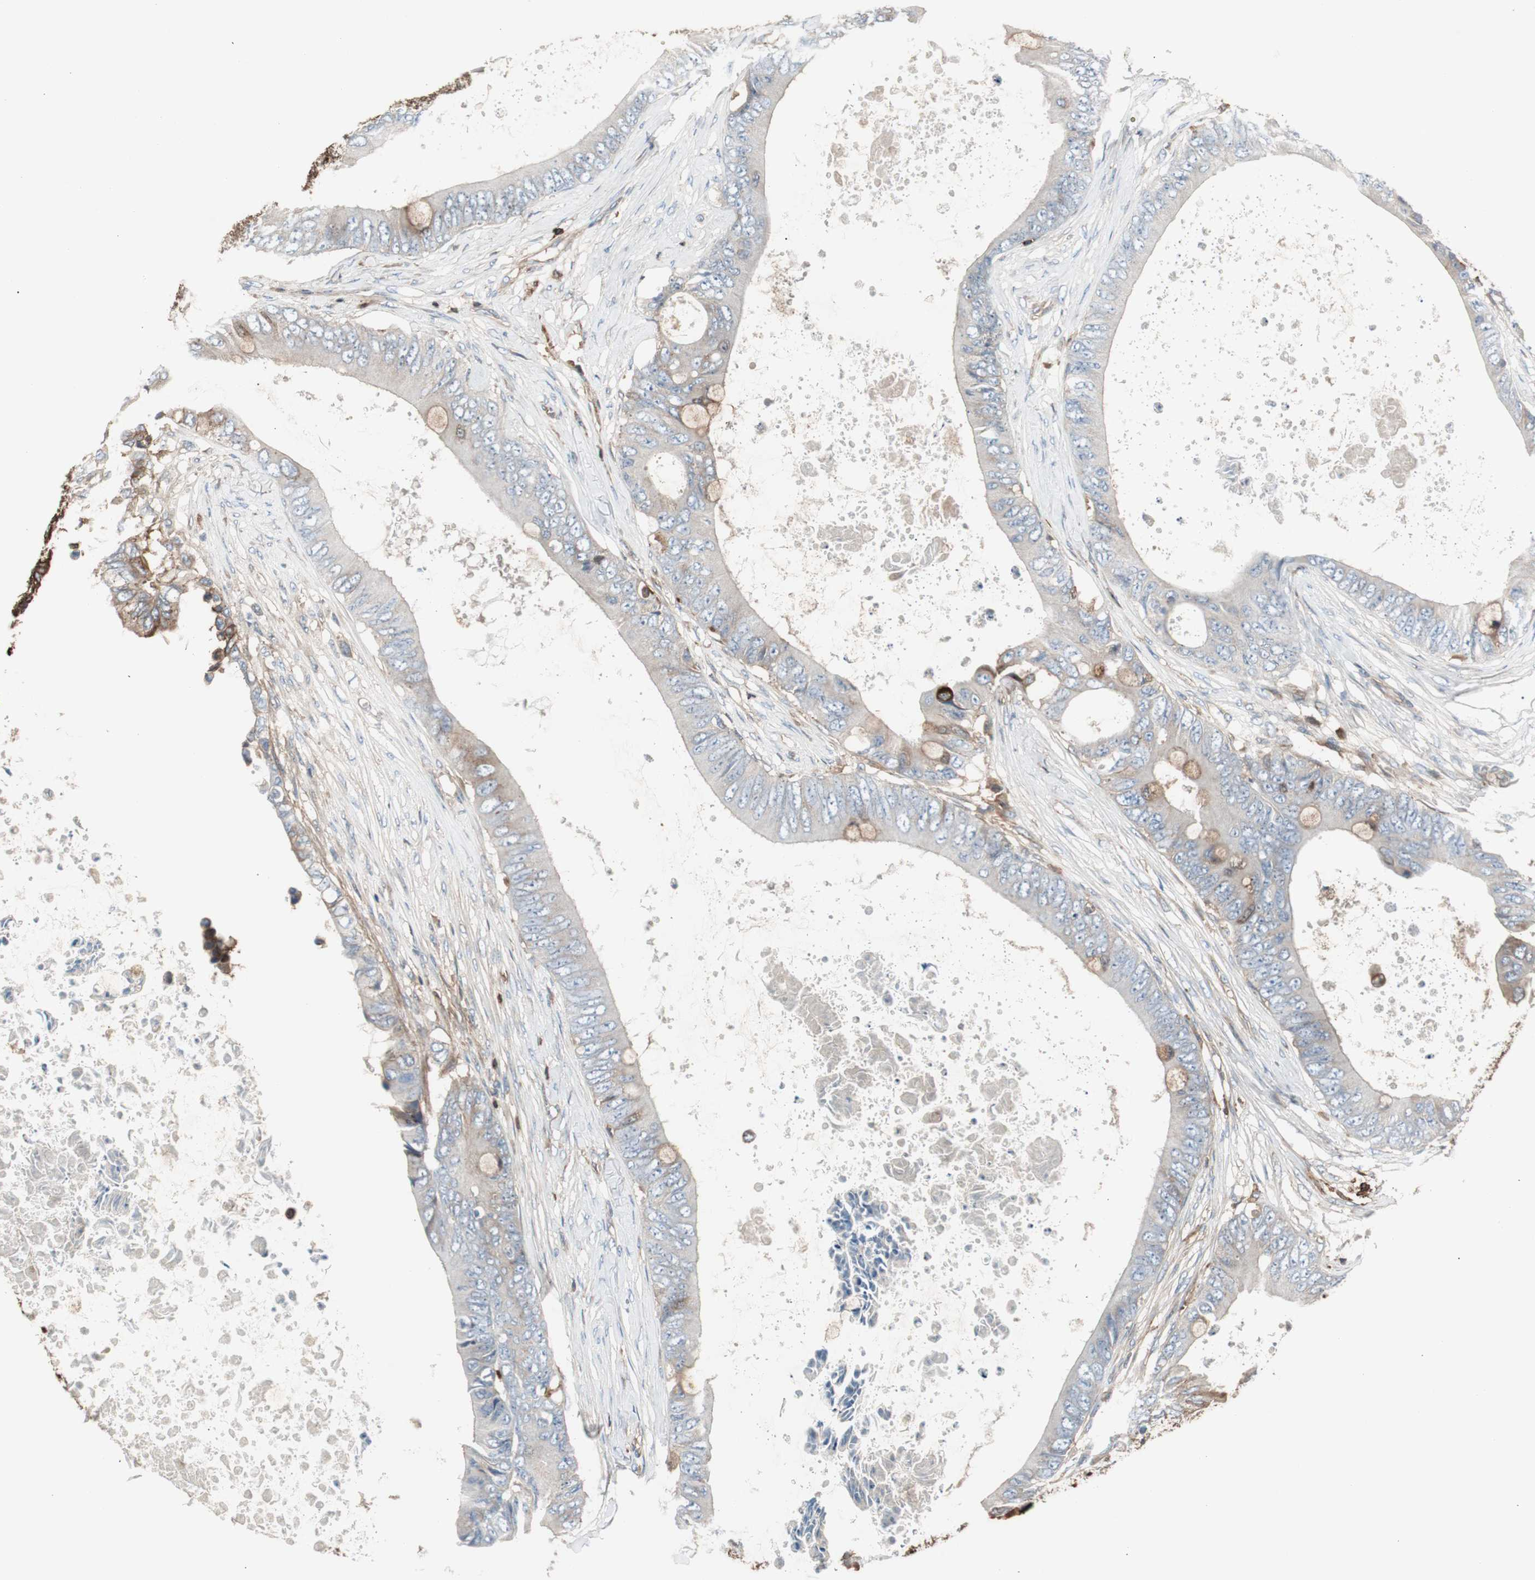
{"staining": {"intensity": "weak", "quantity": "<25%", "location": "cytoplasmic/membranous"}, "tissue": "colorectal cancer", "cell_type": "Tumor cells", "image_type": "cancer", "snomed": [{"axis": "morphology", "description": "Normal tissue, NOS"}, {"axis": "morphology", "description": "Adenocarcinoma, NOS"}, {"axis": "topography", "description": "Rectum"}, {"axis": "topography", "description": "Peripheral nerve tissue"}], "caption": "High magnification brightfield microscopy of adenocarcinoma (colorectal) stained with DAB (brown) and counterstained with hematoxylin (blue): tumor cells show no significant staining.", "gene": "B2M", "patient": {"sex": "female", "age": 77}}